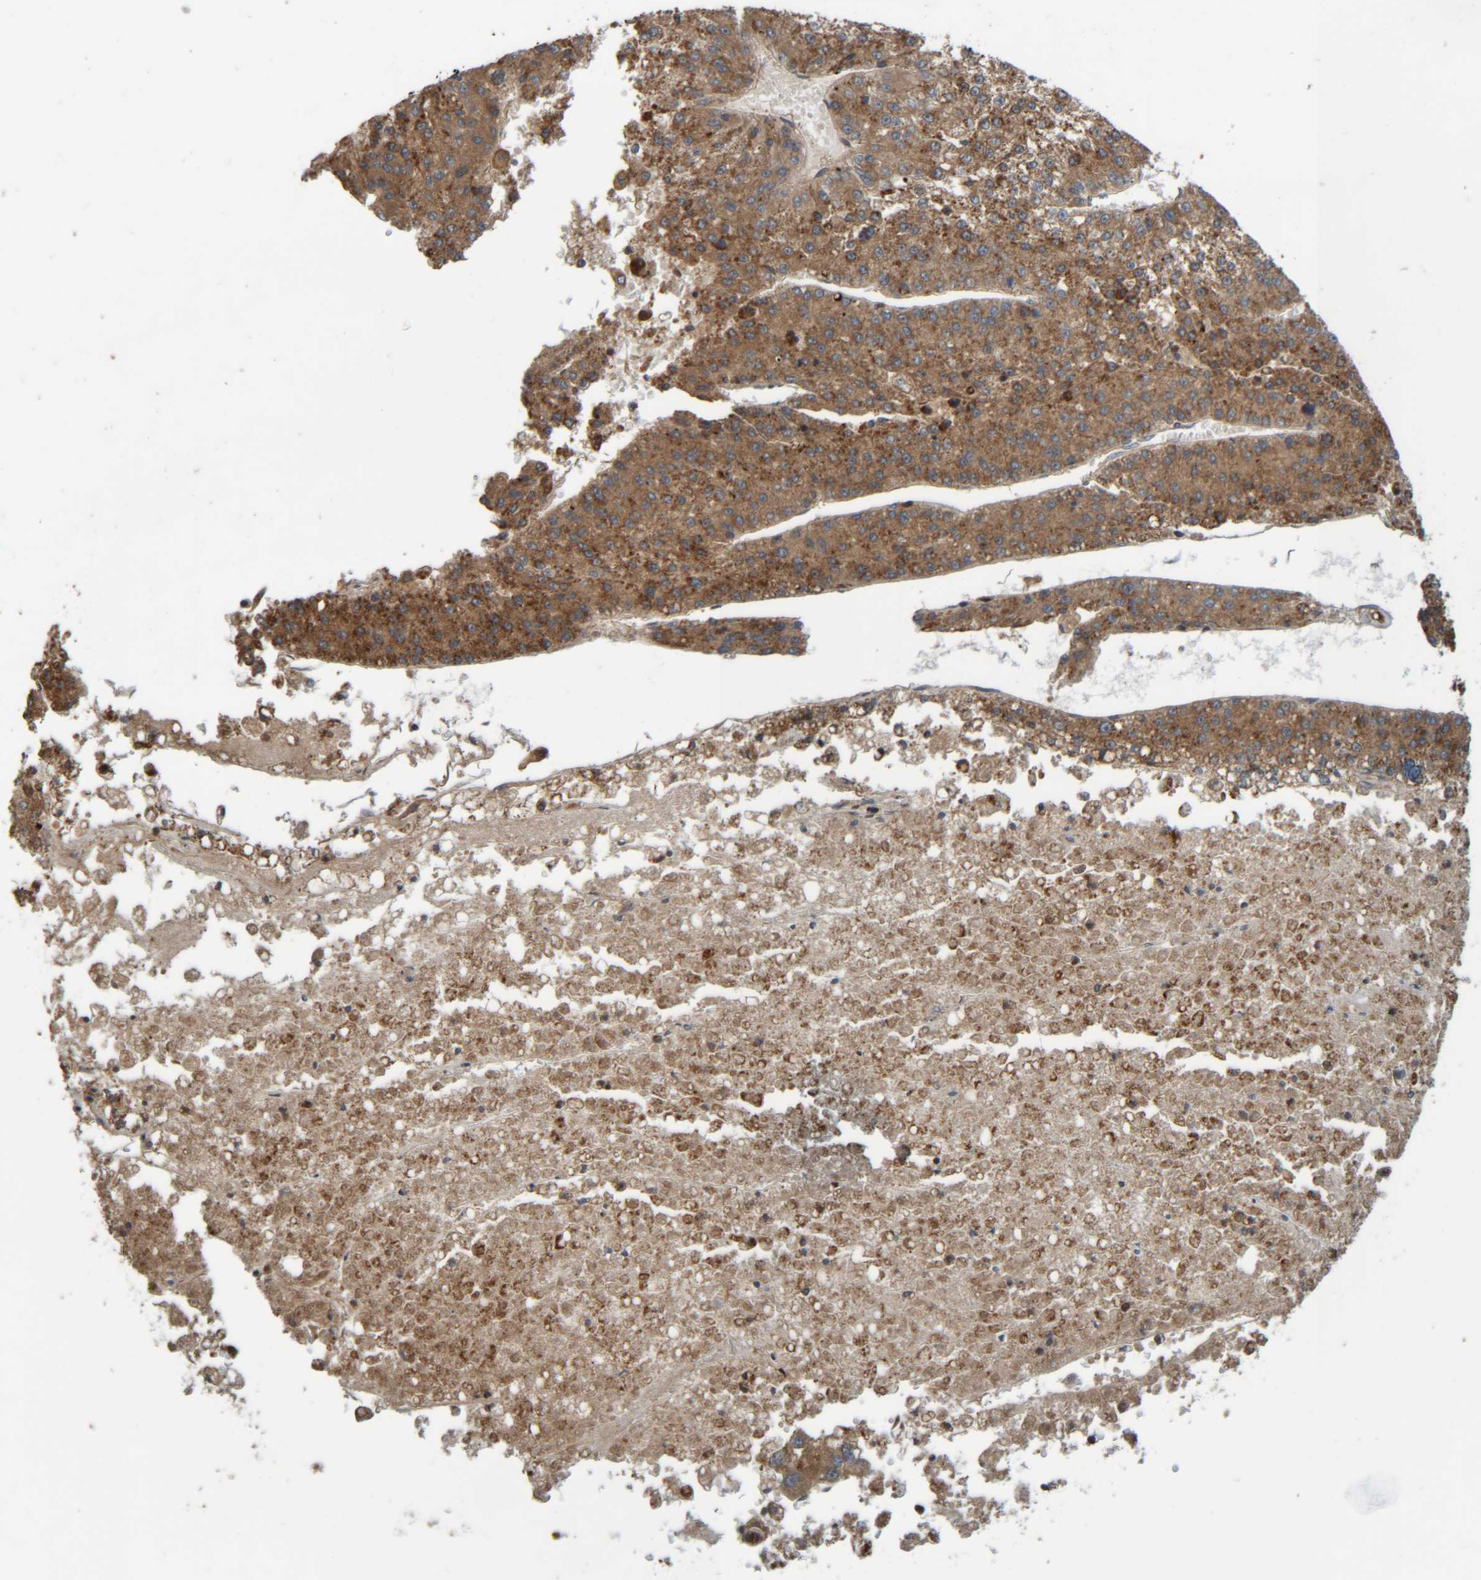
{"staining": {"intensity": "moderate", "quantity": ">75%", "location": "cytoplasmic/membranous"}, "tissue": "liver cancer", "cell_type": "Tumor cells", "image_type": "cancer", "snomed": [{"axis": "morphology", "description": "Carcinoma, Hepatocellular, NOS"}, {"axis": "topography", "description": "Liver"}], "caption": "Tumor cells demonstrate medium levels of moderate cytoplasmic/membranous expression in approximately >75% of cells in human liver cancer (hepatocellular carcinoma).", "gene": "CCDC57", "patient": {"sex": "female", "age": 73}}